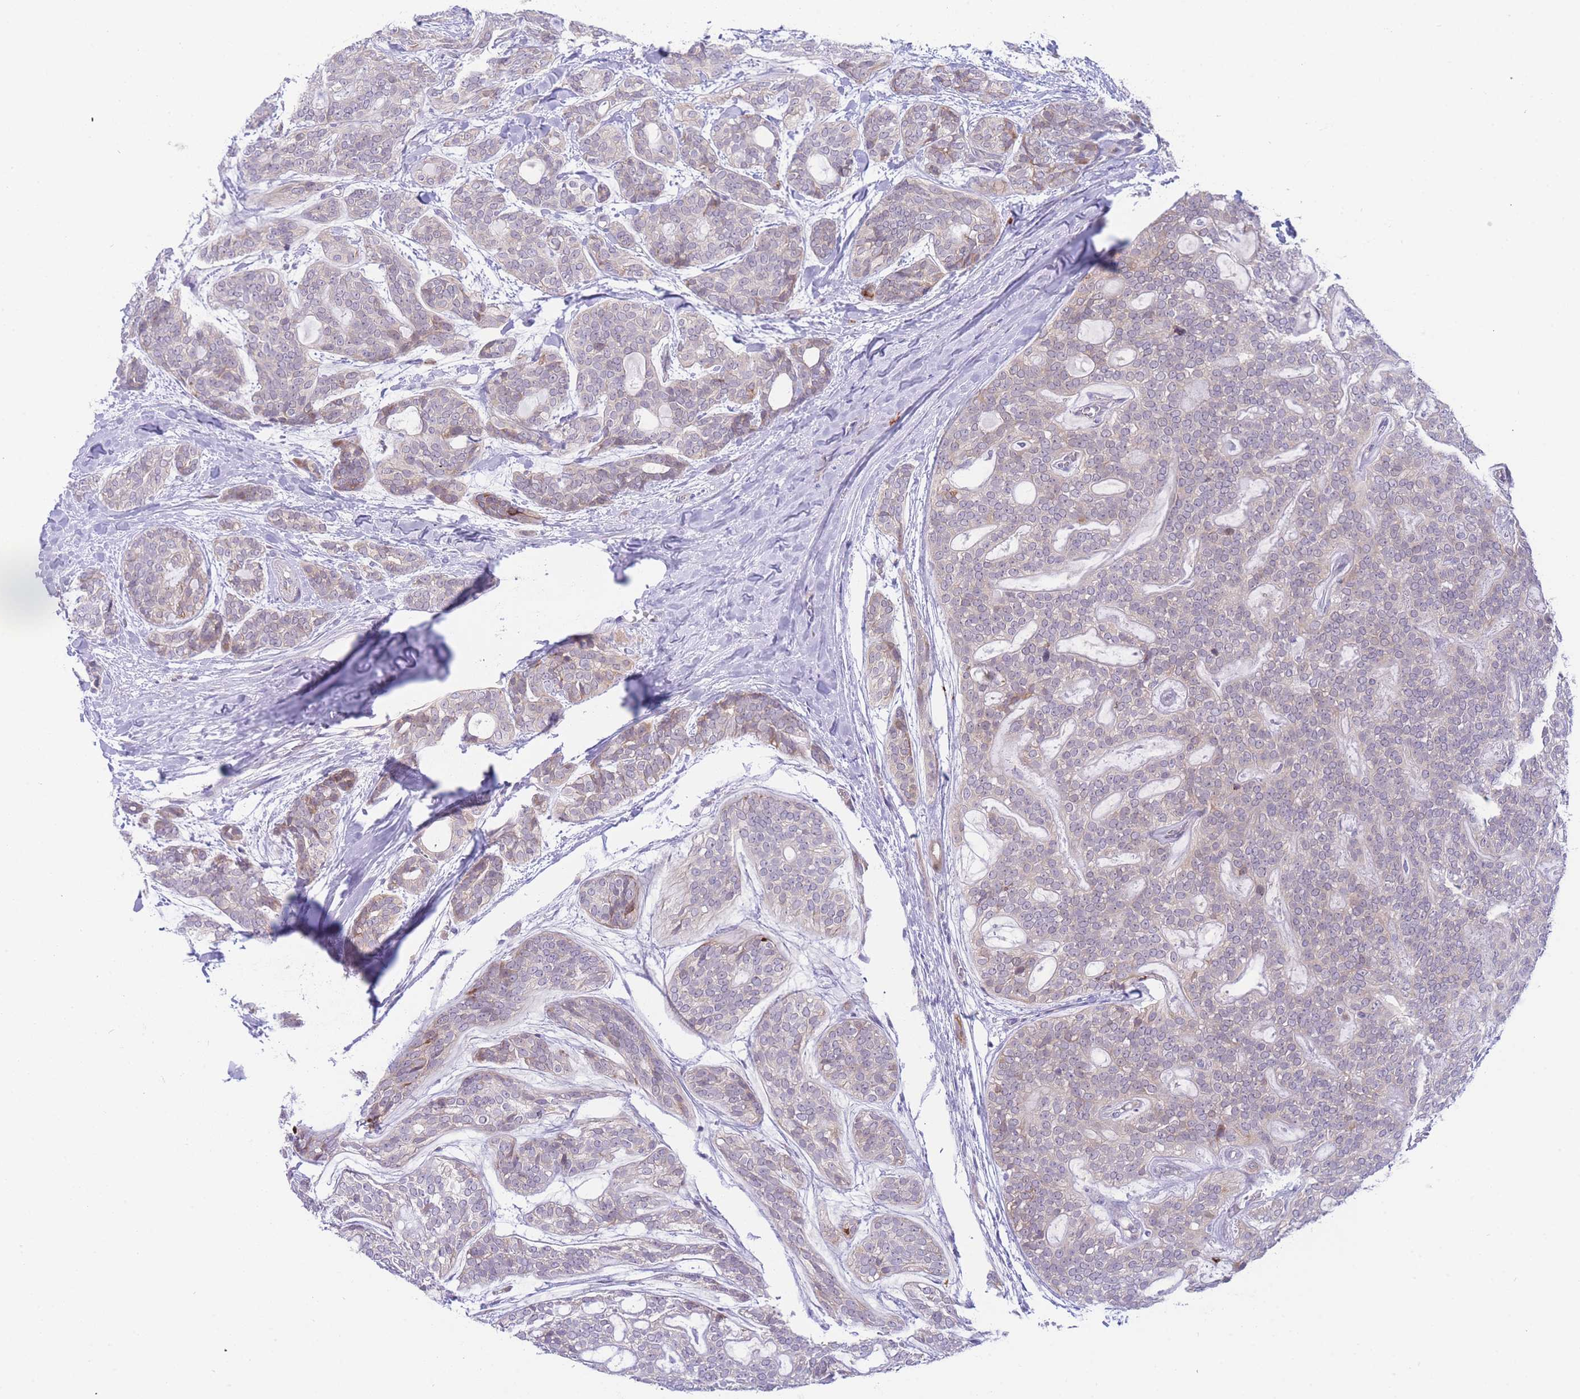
{"staining": {"intensity": "weak", "quantity": "25%-75%", "location": "cytoplasmic/membranous"}, "tissue": "head and neck cancer", "cell_type": "Tumor cells", "image_type": "cancer", "snomed": [{"axis": "morphology", "description": "Adenocarcinoma, NOS"}, {"axis": "topography", "description": "Head-Neck"}], "caption": "The immunohistochemical stain highlights weak cytoplasmic/membranous positivity in tumor cells of head and neck cancer (adenocarcinoma) tissue.", "gene": "ZNF510", "patient": {"sex": "male", "age": 66}}